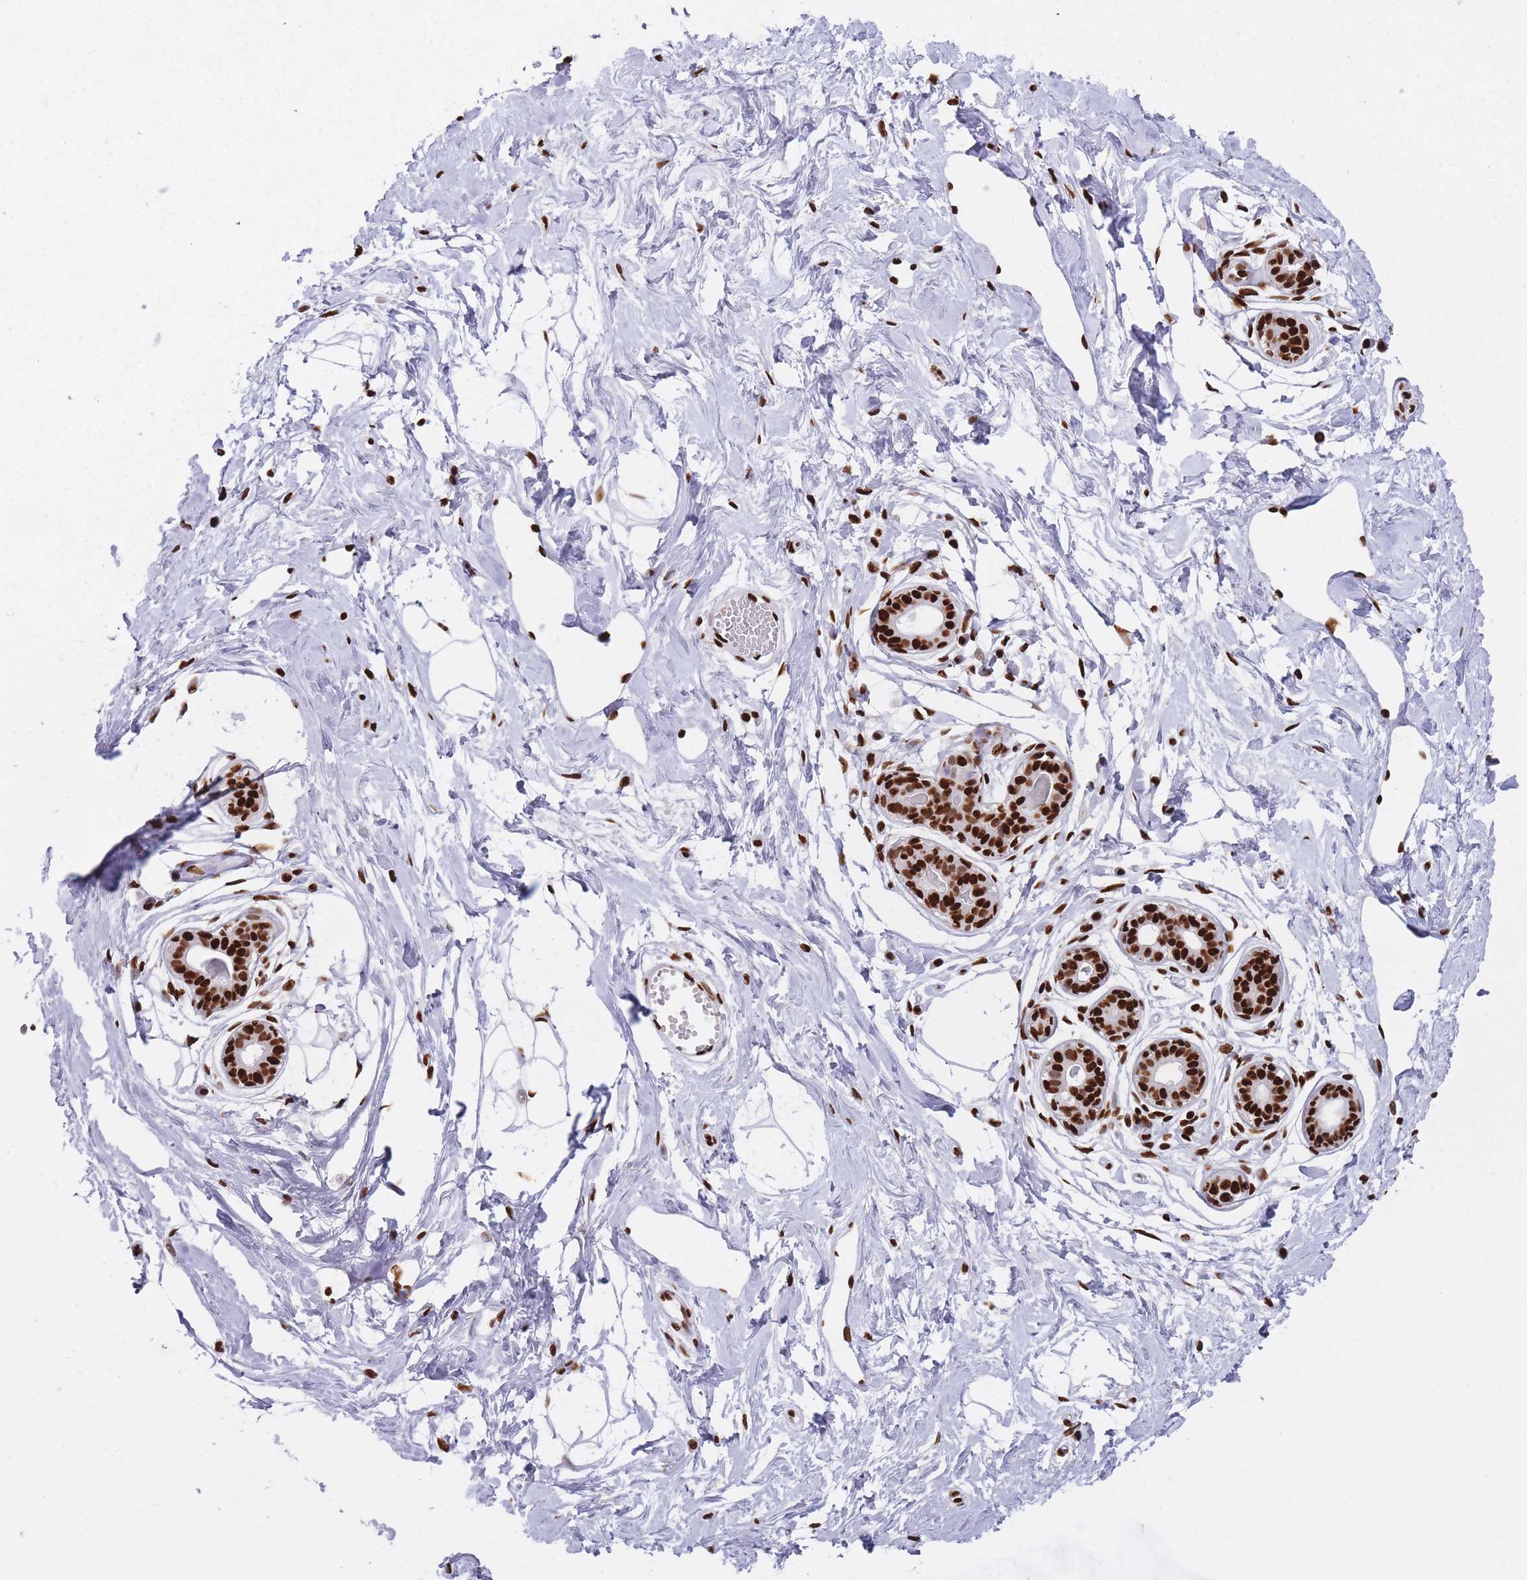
{"staining": {"intensity": "strong", "quantity": "25%-75%", "location": "nuclear"}, "tissue": "breast", "cell_type": "Adipocytes", "image_type": "normal", "snomed": [{"axis": "morphology", "description": "Normal tissue, NOS"}, {"axis": "topography", "description": "Breast"}], "caption": "Human breast stained with a brown dye shows strong nuclear positive positivity in approximately 25%-75% of adipocytes.", "gene": "HNRNPUL1", "patient": {"sex": "female", "age": 45}}